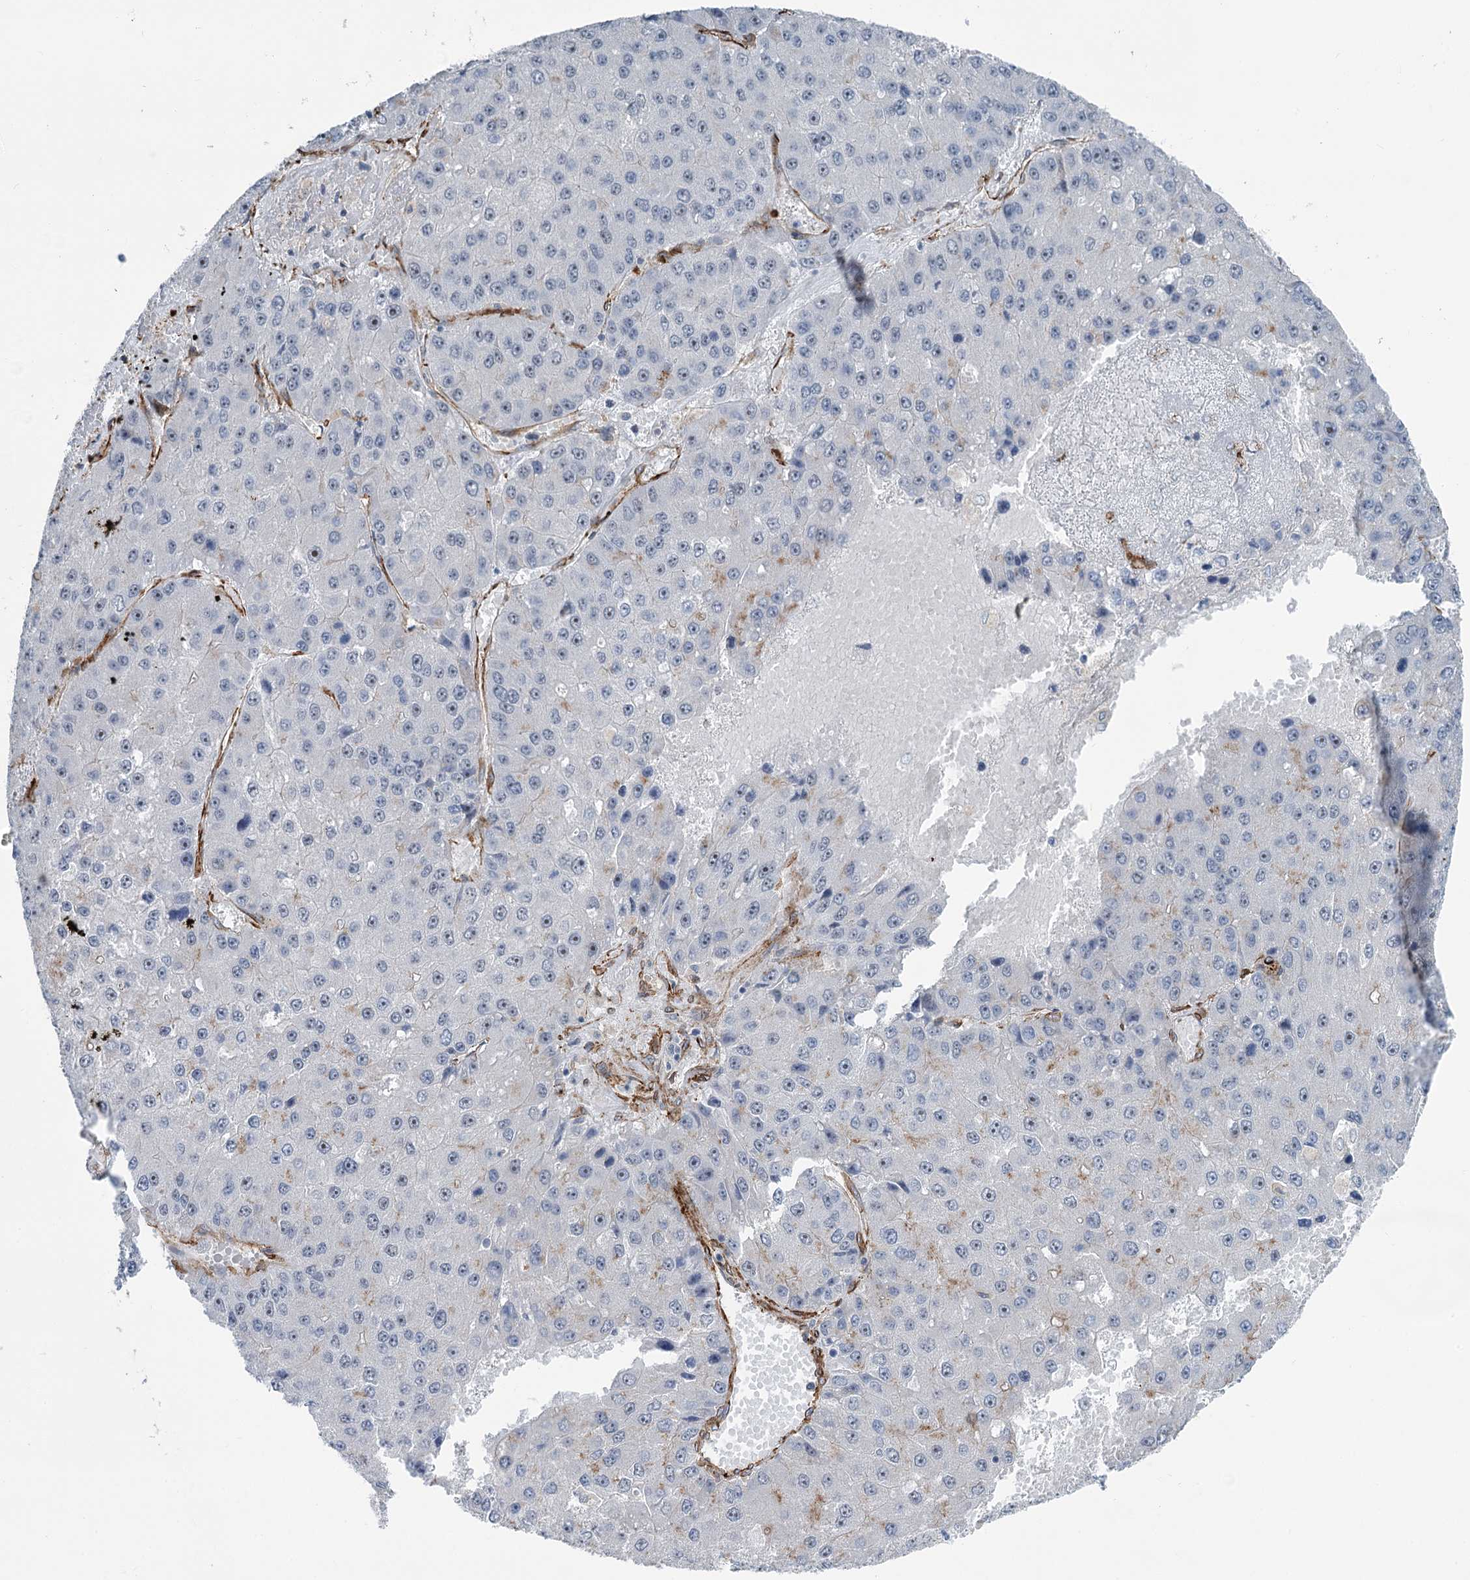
{"staining": {"intensity": "negative", "quantity": "none", "location": "none"}, "tissue": "liver cancer", "cell_type": "Tumor cells", "image_type": "cancer", "snomed": [{"axis": "morphology", "description": "Carcinoma, Hepatocellular, NOS"}, {"axis": "topography", "description": "Liver"}], "caption": "High magnification brightfield microscopy of liver cancer (hepatocellular carcinoma) stained with DAB (brown) and counterstained with hematoxylin (blue): tumor cells show no significant expression.", "gene": "IQSEC1", "patient": {"sex": "female", "age": 73}}